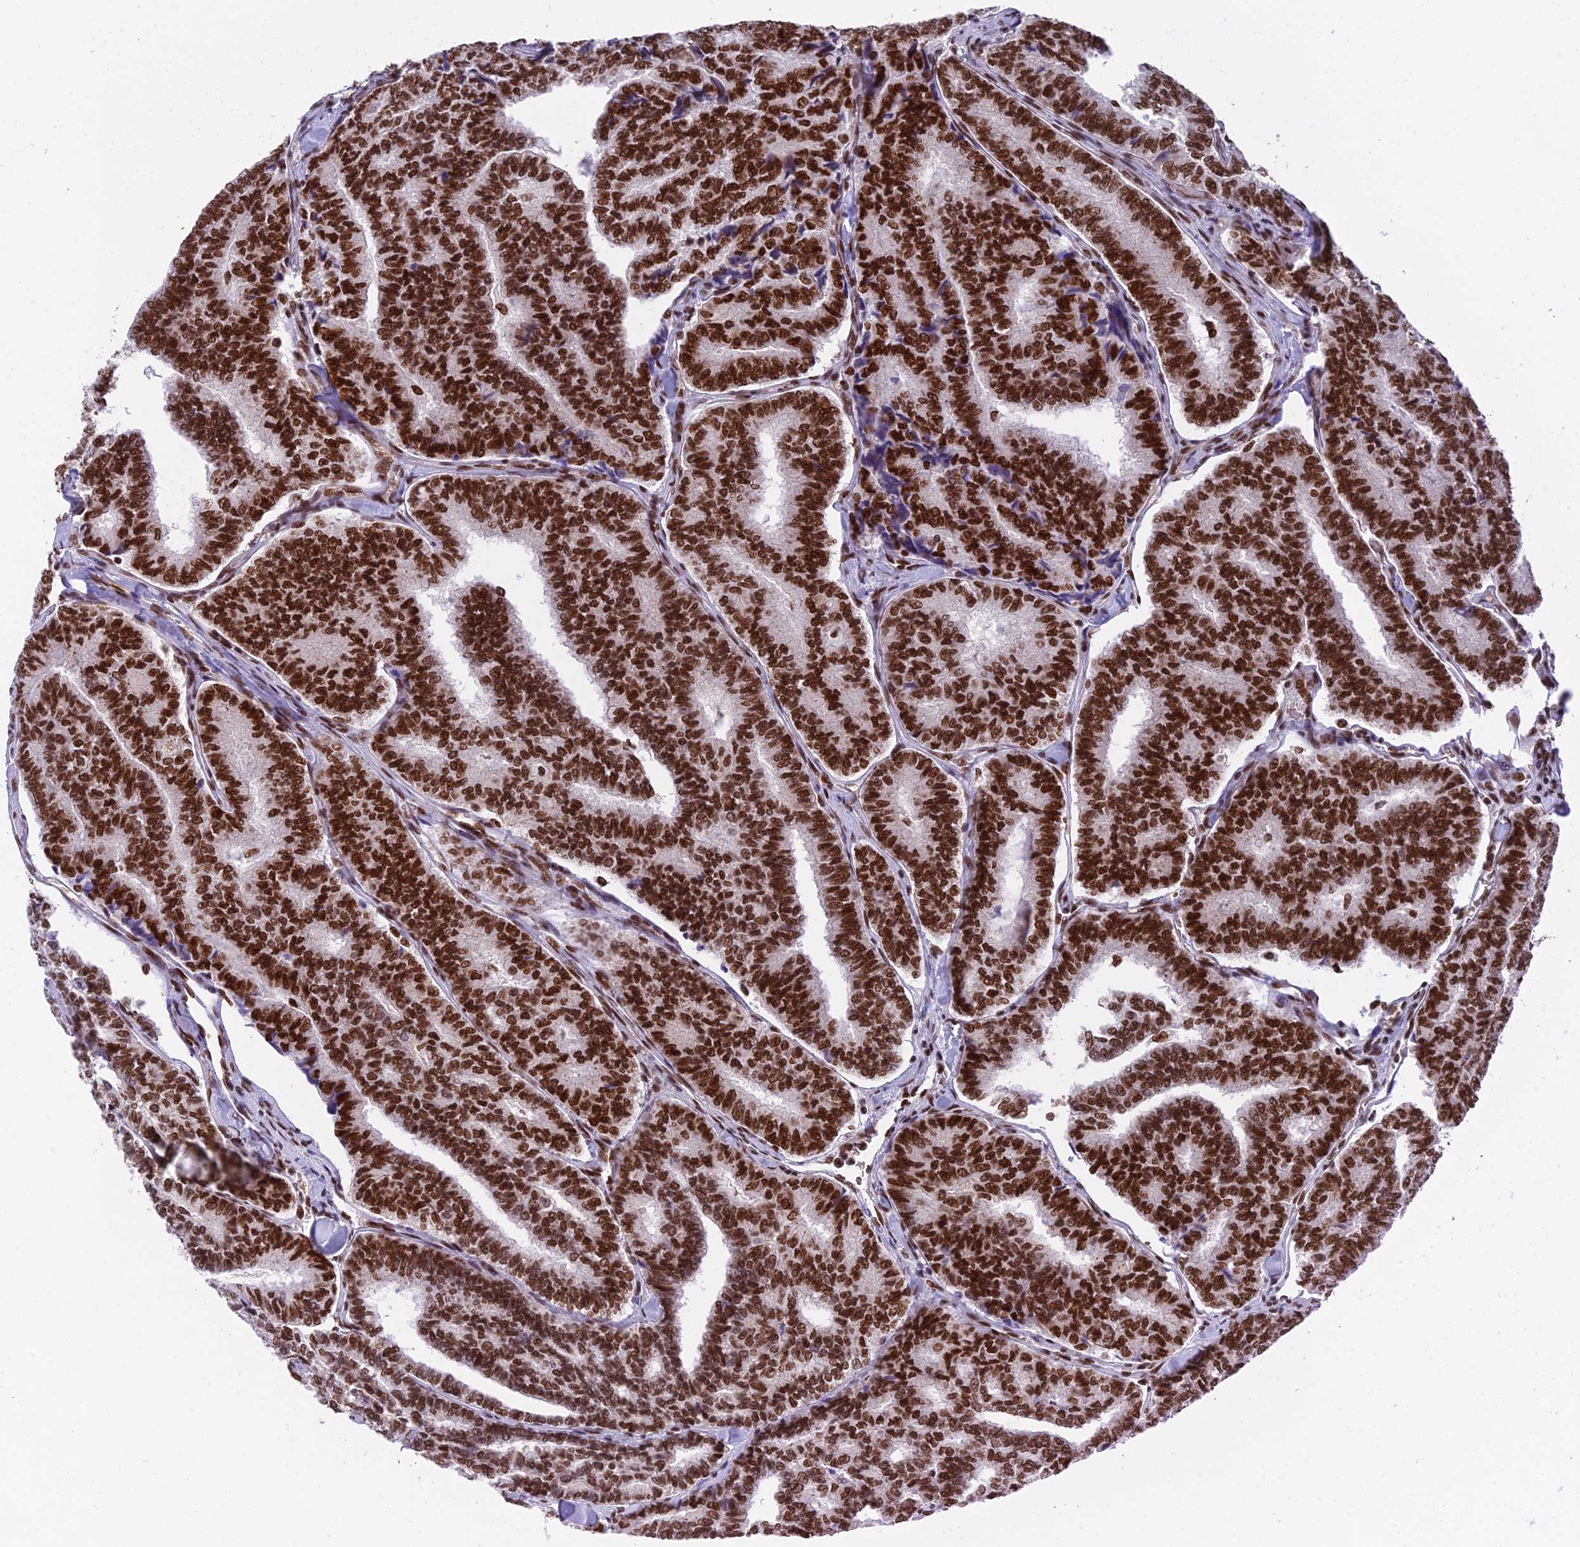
{"staining": {"intensity": "strong", "quantity": ">75%", "location": "nuclear"}, "tissue": "thyroid cancer", "cell_type": "Tumor cells", "image_type": "cancer", "snomed": [{"axis": "morphology", "description": "Papillary adenocarcinoma, NOS"}, {"axis": "topography", "description": "Thyroid gland"}], "caption": "This histopathology image shows immunohistochemistry (IHC) staining of thyroid cancer, with high strong nuclear positivity in approximately >75% of tumor cells.", "gene": "EEF1AKMT3", "patient": {"sex": "female", "age": 35}}